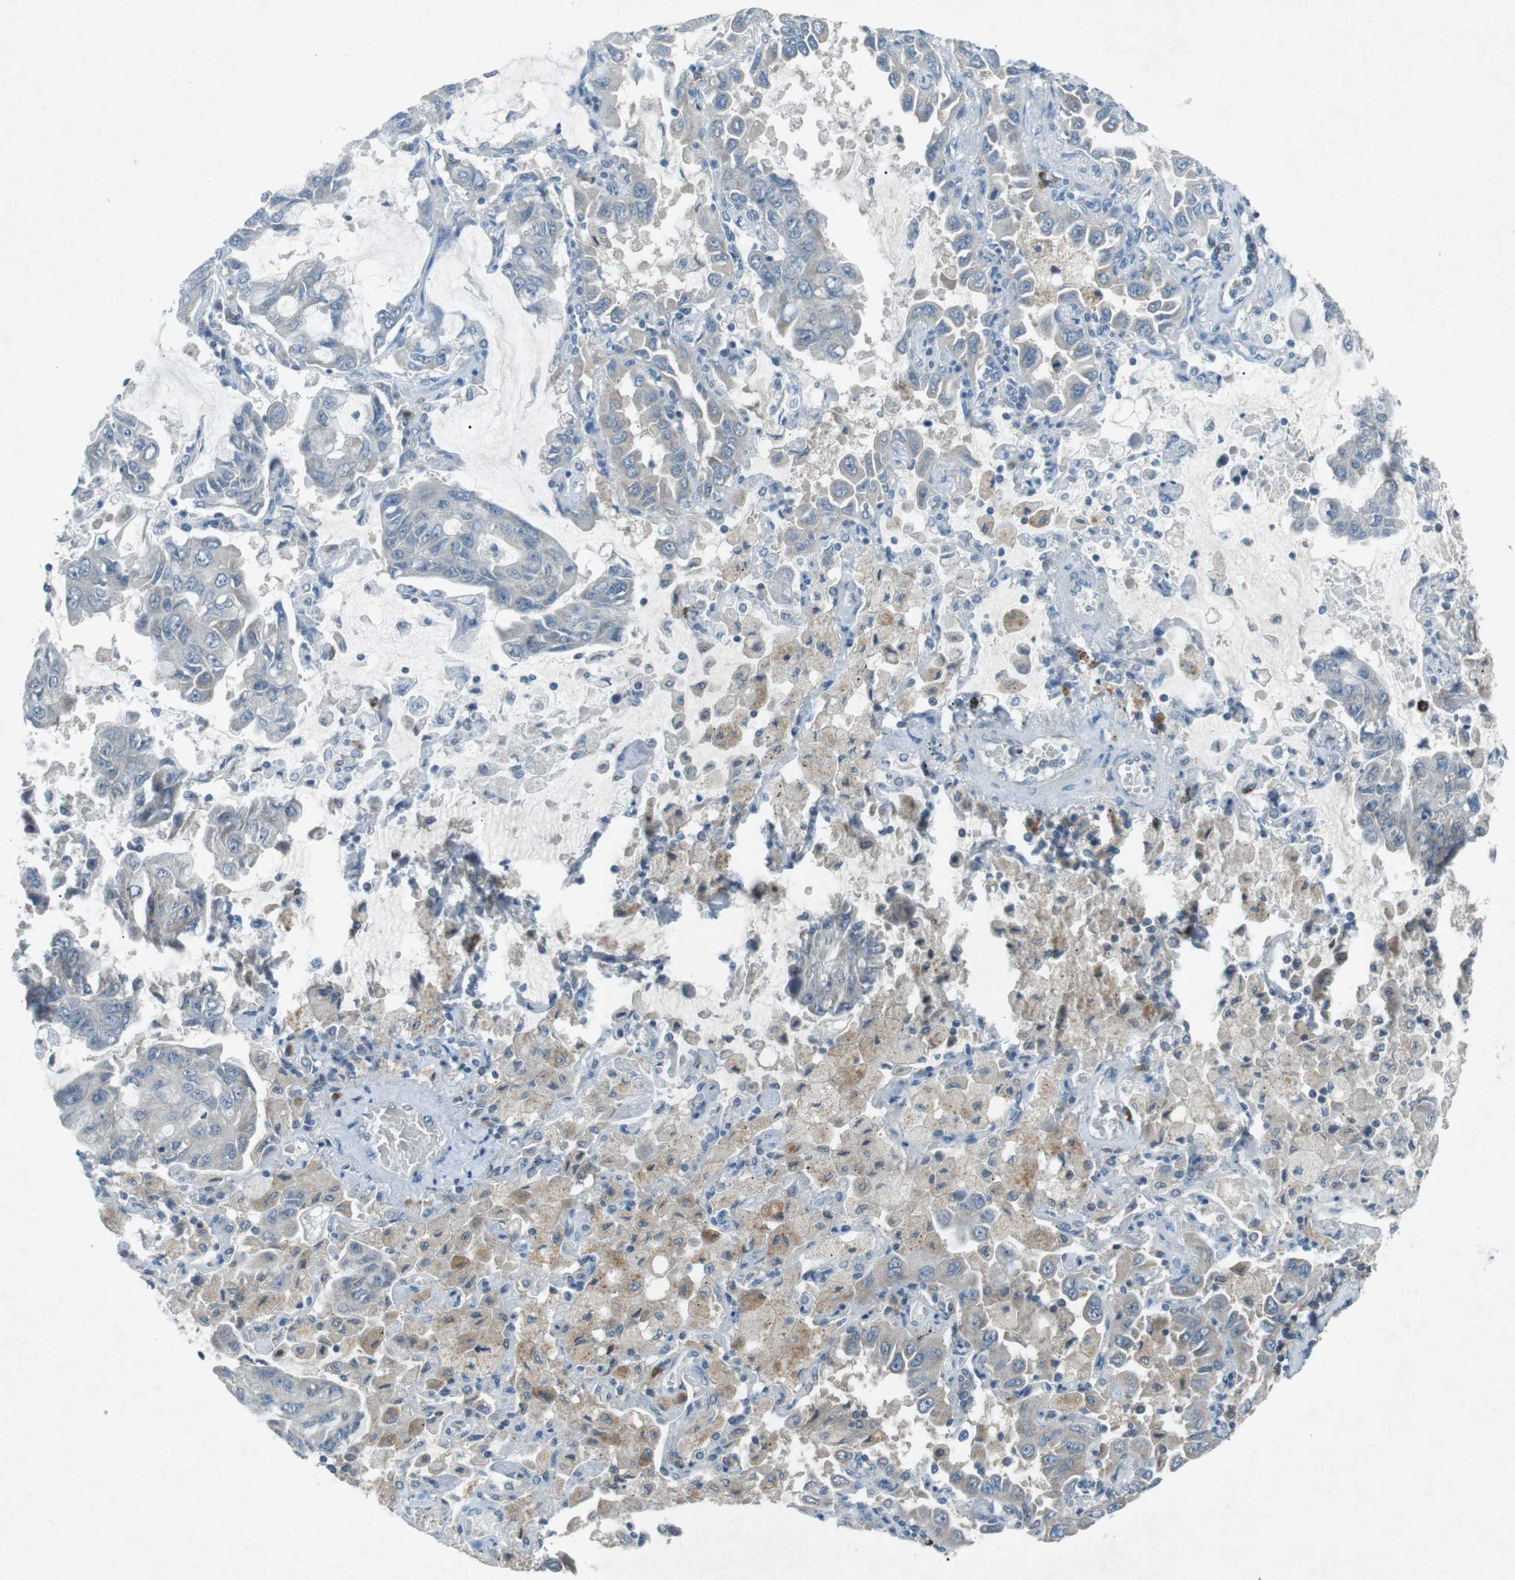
{"staining": {"intensity": "negative", "quantity": "none", "location": "none"}, "tissue": "lung cancer", "cell_type": "Tumor cells", "image_type": "cancer", "snomed": [{"axis": "morphology", "description": "Adenocarcinoma, NOS"}, {"axis": "topography", "description": "Lung"}], "caption": "Immunohistochemical staining of lung adenocarcinoma shows no significant staining in tumor cells. The staining was performed using DAB (3,3'-diaminobenzidine) to visualize the protein expression in brown, while the nuclei were stained in blue with hematoxylin (Magnification: 20x).", "gene": "FCRLA", "patient": {"sex": "male", "age": 64}}